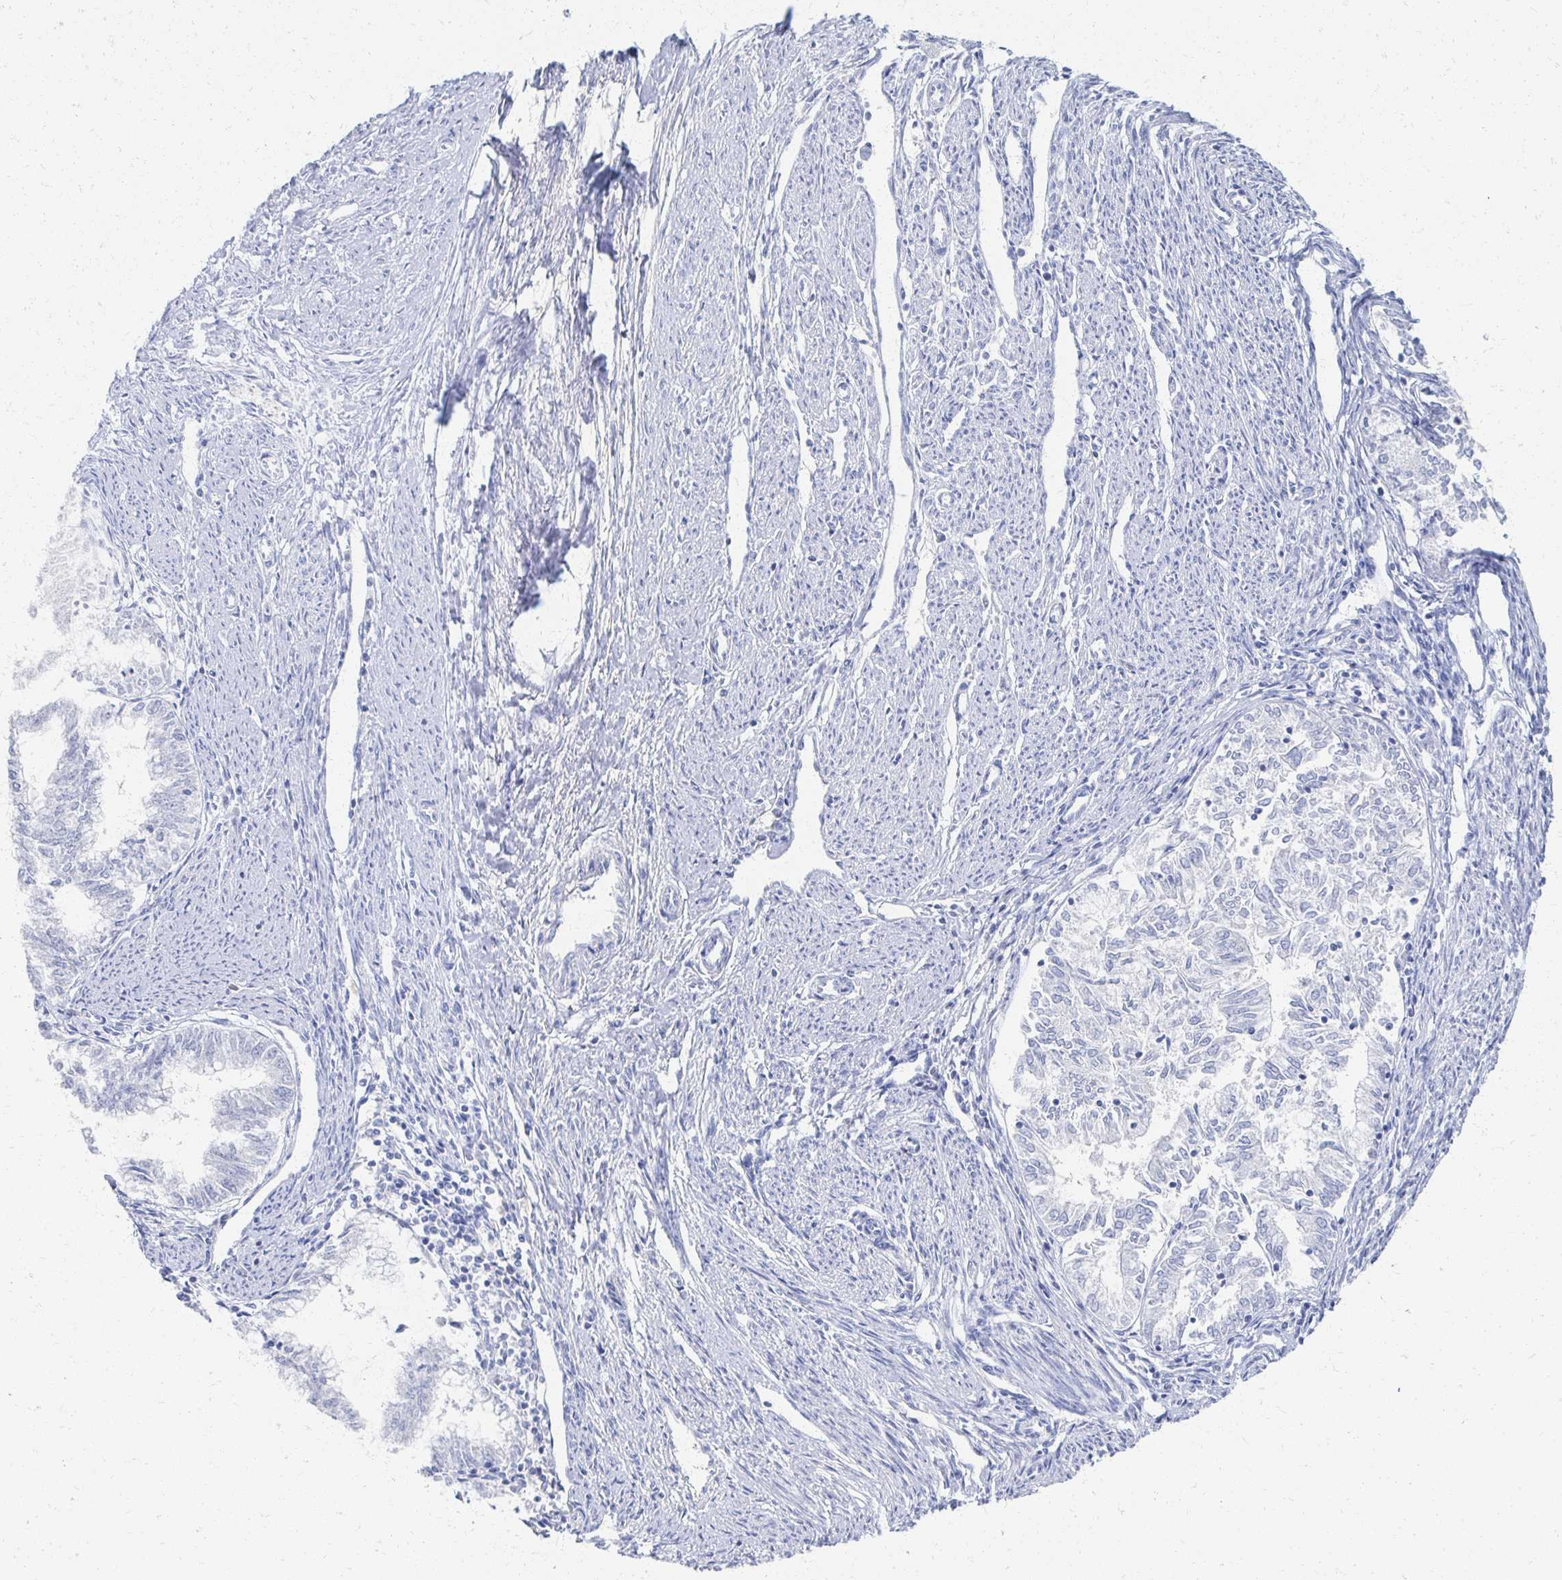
{"staining": {"intensity": "negative", "quantity": "none", "location": "none"}, "tissue": "endometrial cancer", "cell_type": "Tumor cells", "image_type": "cancer", "snomed": [{"axis": "morphology", "description": "Adenocarcinoma, NOS"}, {"axis": "topography", "description": "Endometrium"}], "caption": "IHC of endometrial cancer shows no positivity in tumor cells.", "gene": "PRR20A", "patient": {"sex": "female", "age": 79}}